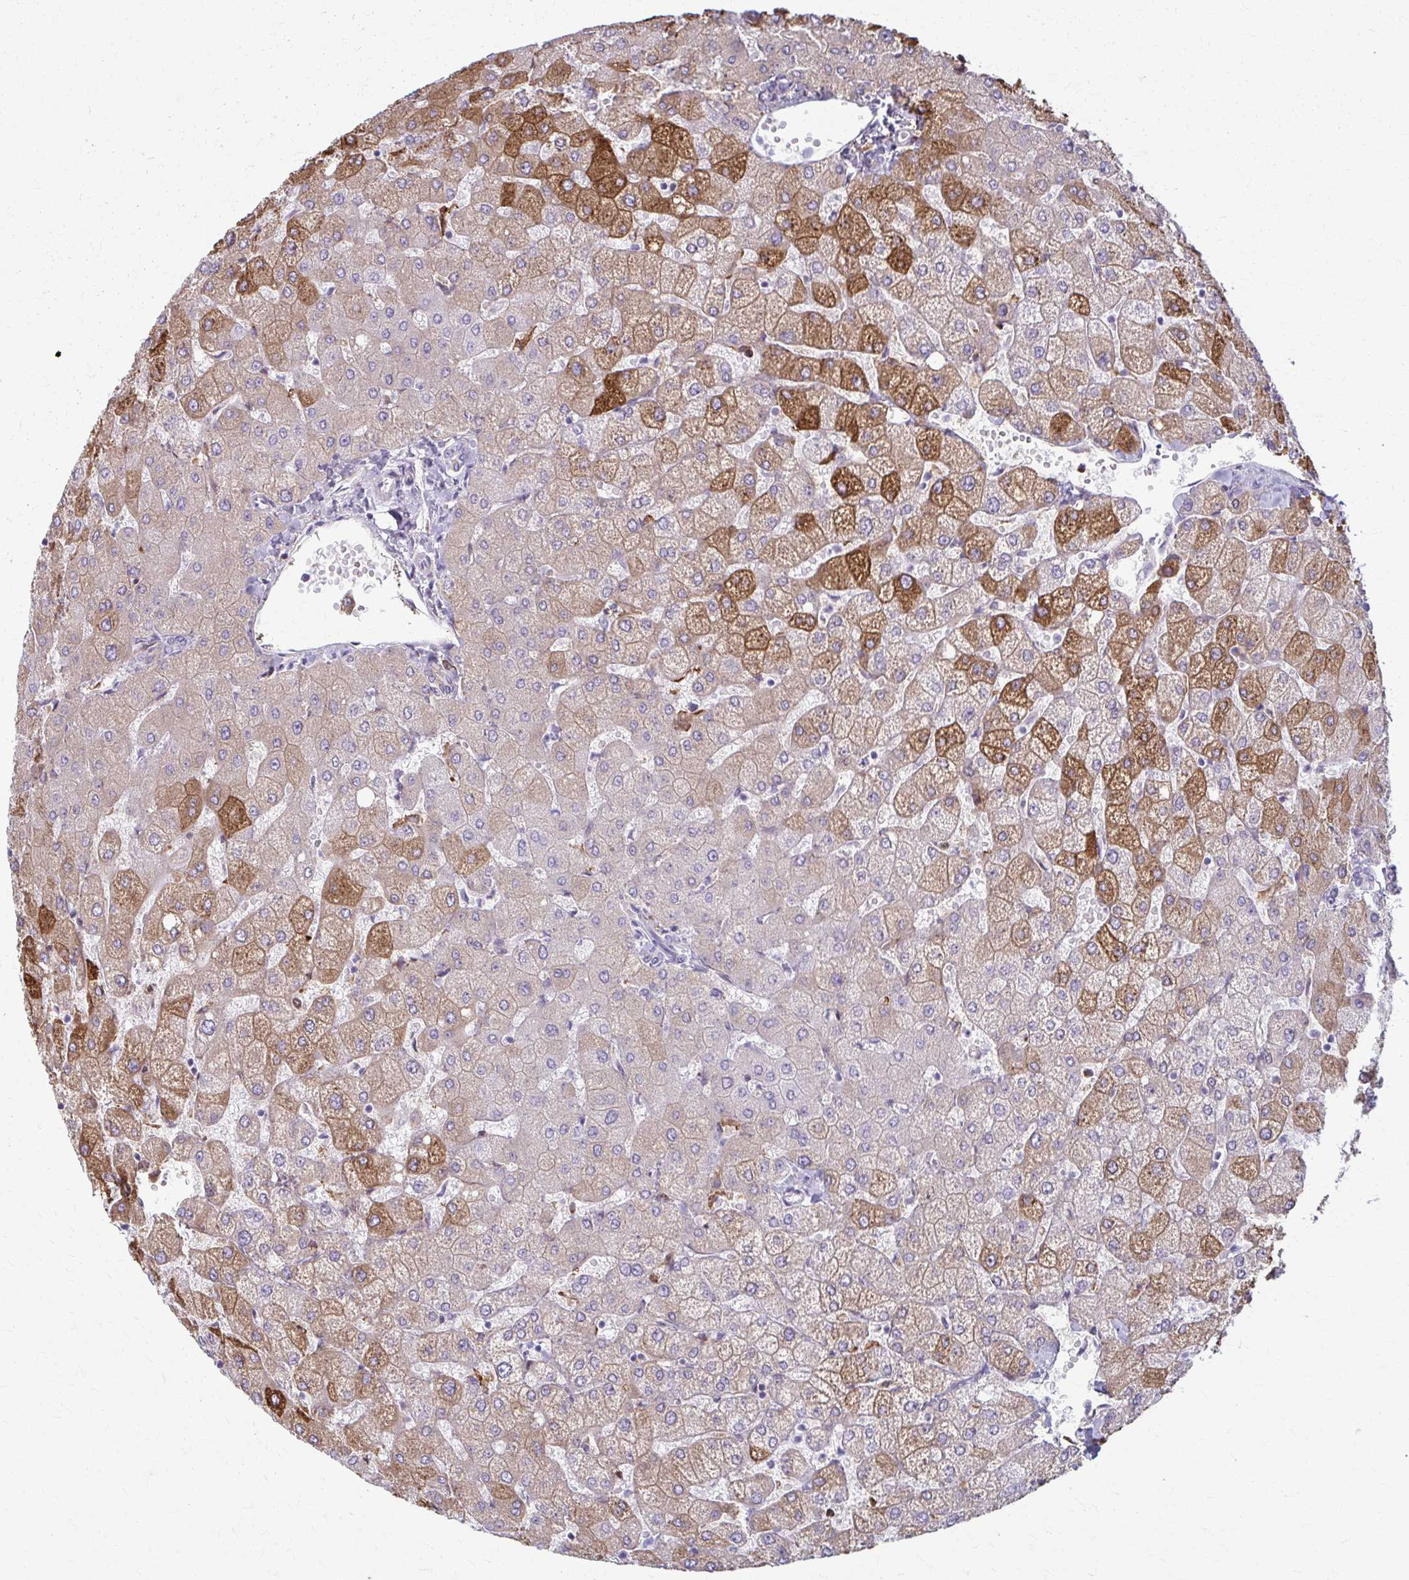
{"staining": {"intensity": "negative", "quantity": "none", "location": "none"}, "tissue": "liver", "cell_type": "Cholangiocytes", "image_type": "normal", "snomed": [{"axis": "morphology", "description": "Normal tissue, NOS"}, {"axis": "topography", "description": "Liver"}], "caption": "Liver was stained to show a protein in brown. There is no significant expression in cholangiocytes. Nuclei are stained in blue.", "gene": "LDLRAP1", "patient": {"sex": "female", "age": 54}}